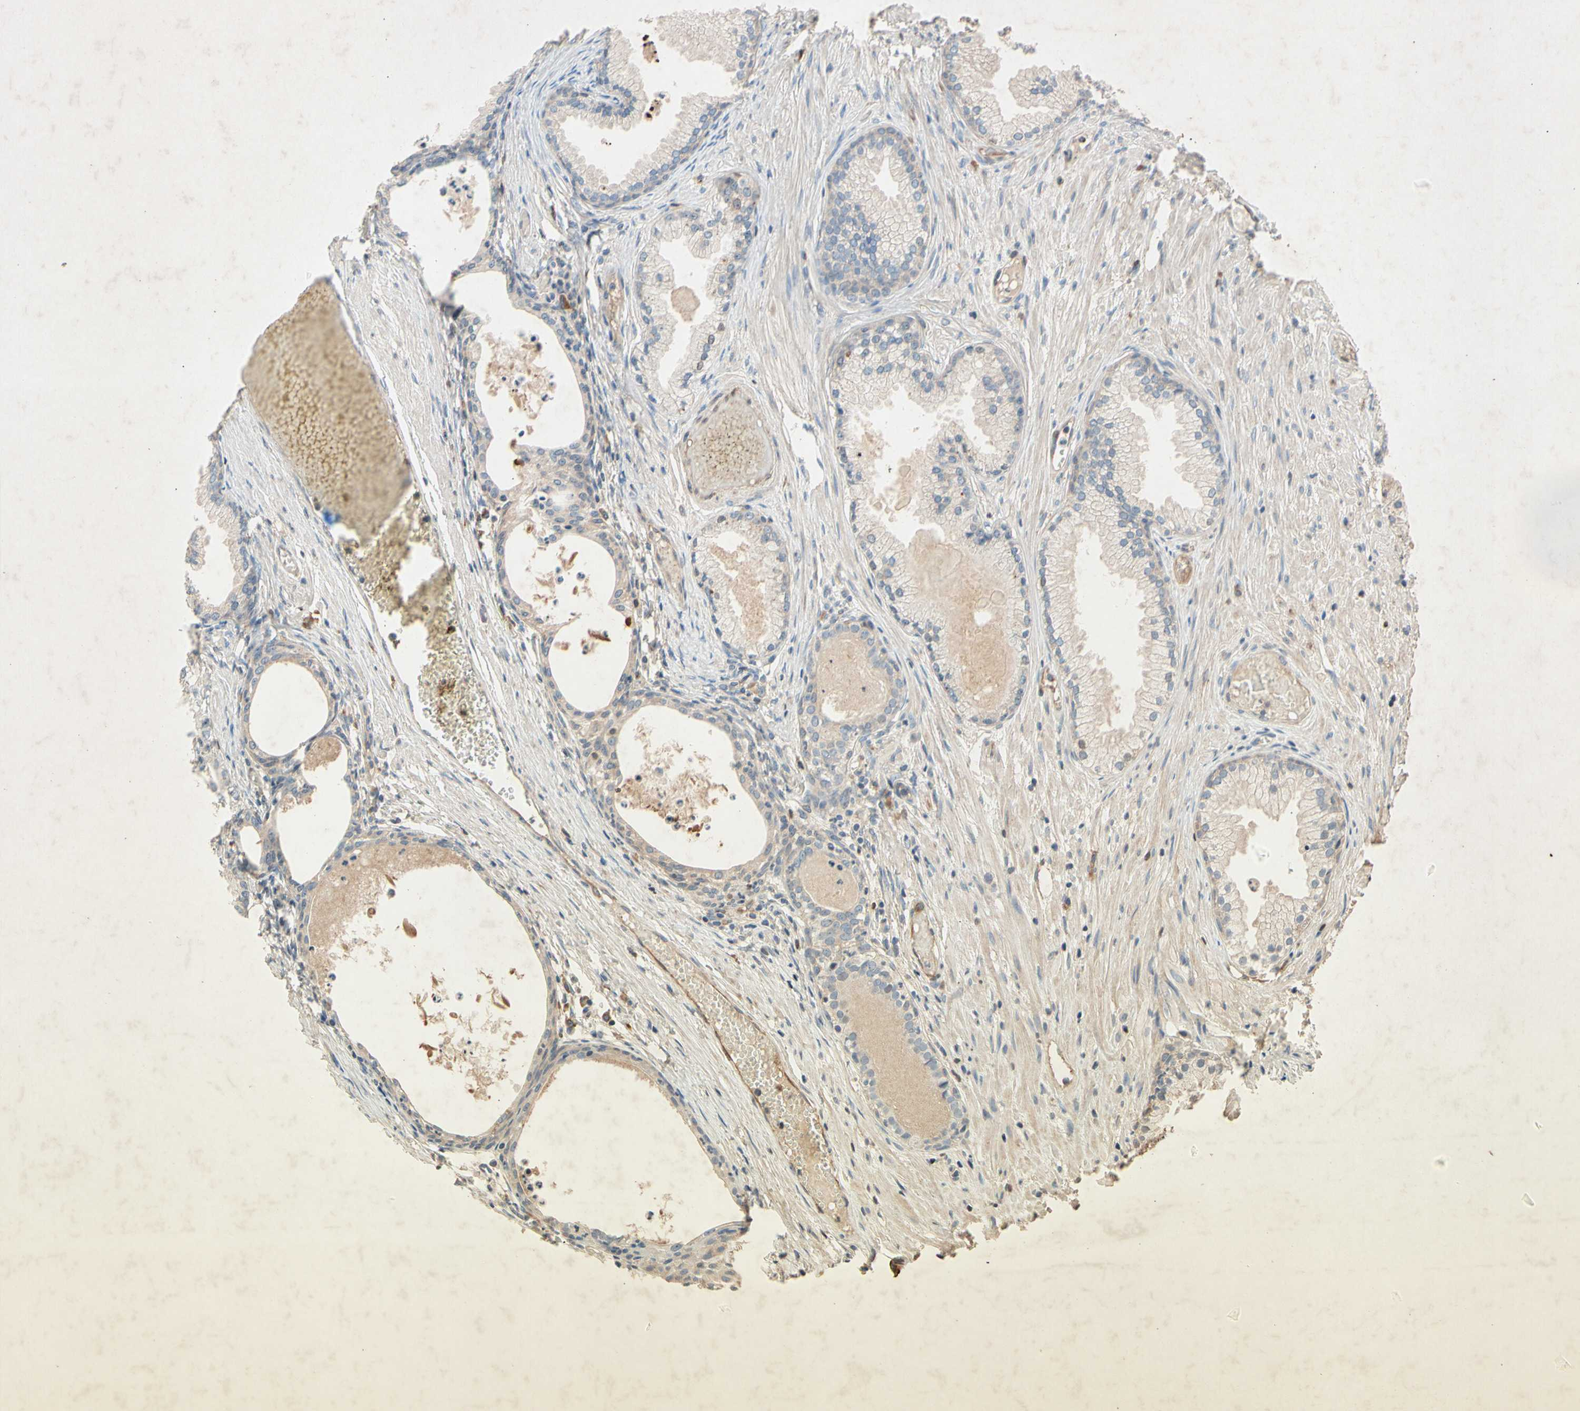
{"staining": {"intensity": "weak", "quantity": ">75%", "location": "cytoplasmic/membranous"}, "tissue": "prostate cancer", "cell_type": "Tumor cells", "image_type": "cancer", "snomed": [{"axis": "morphology", "description": "Adenocarcinoma, Low grade"}, {"axis": "topography", "description": "Prostate"}], "caption": "A brown stain highlights weak cytoplasmic/membranous expression of a protein in prostate low-grade adenocarcinoma tumor cells.", "gene": "PRDX4", "patient": {"sex": "male", "age": 72}}